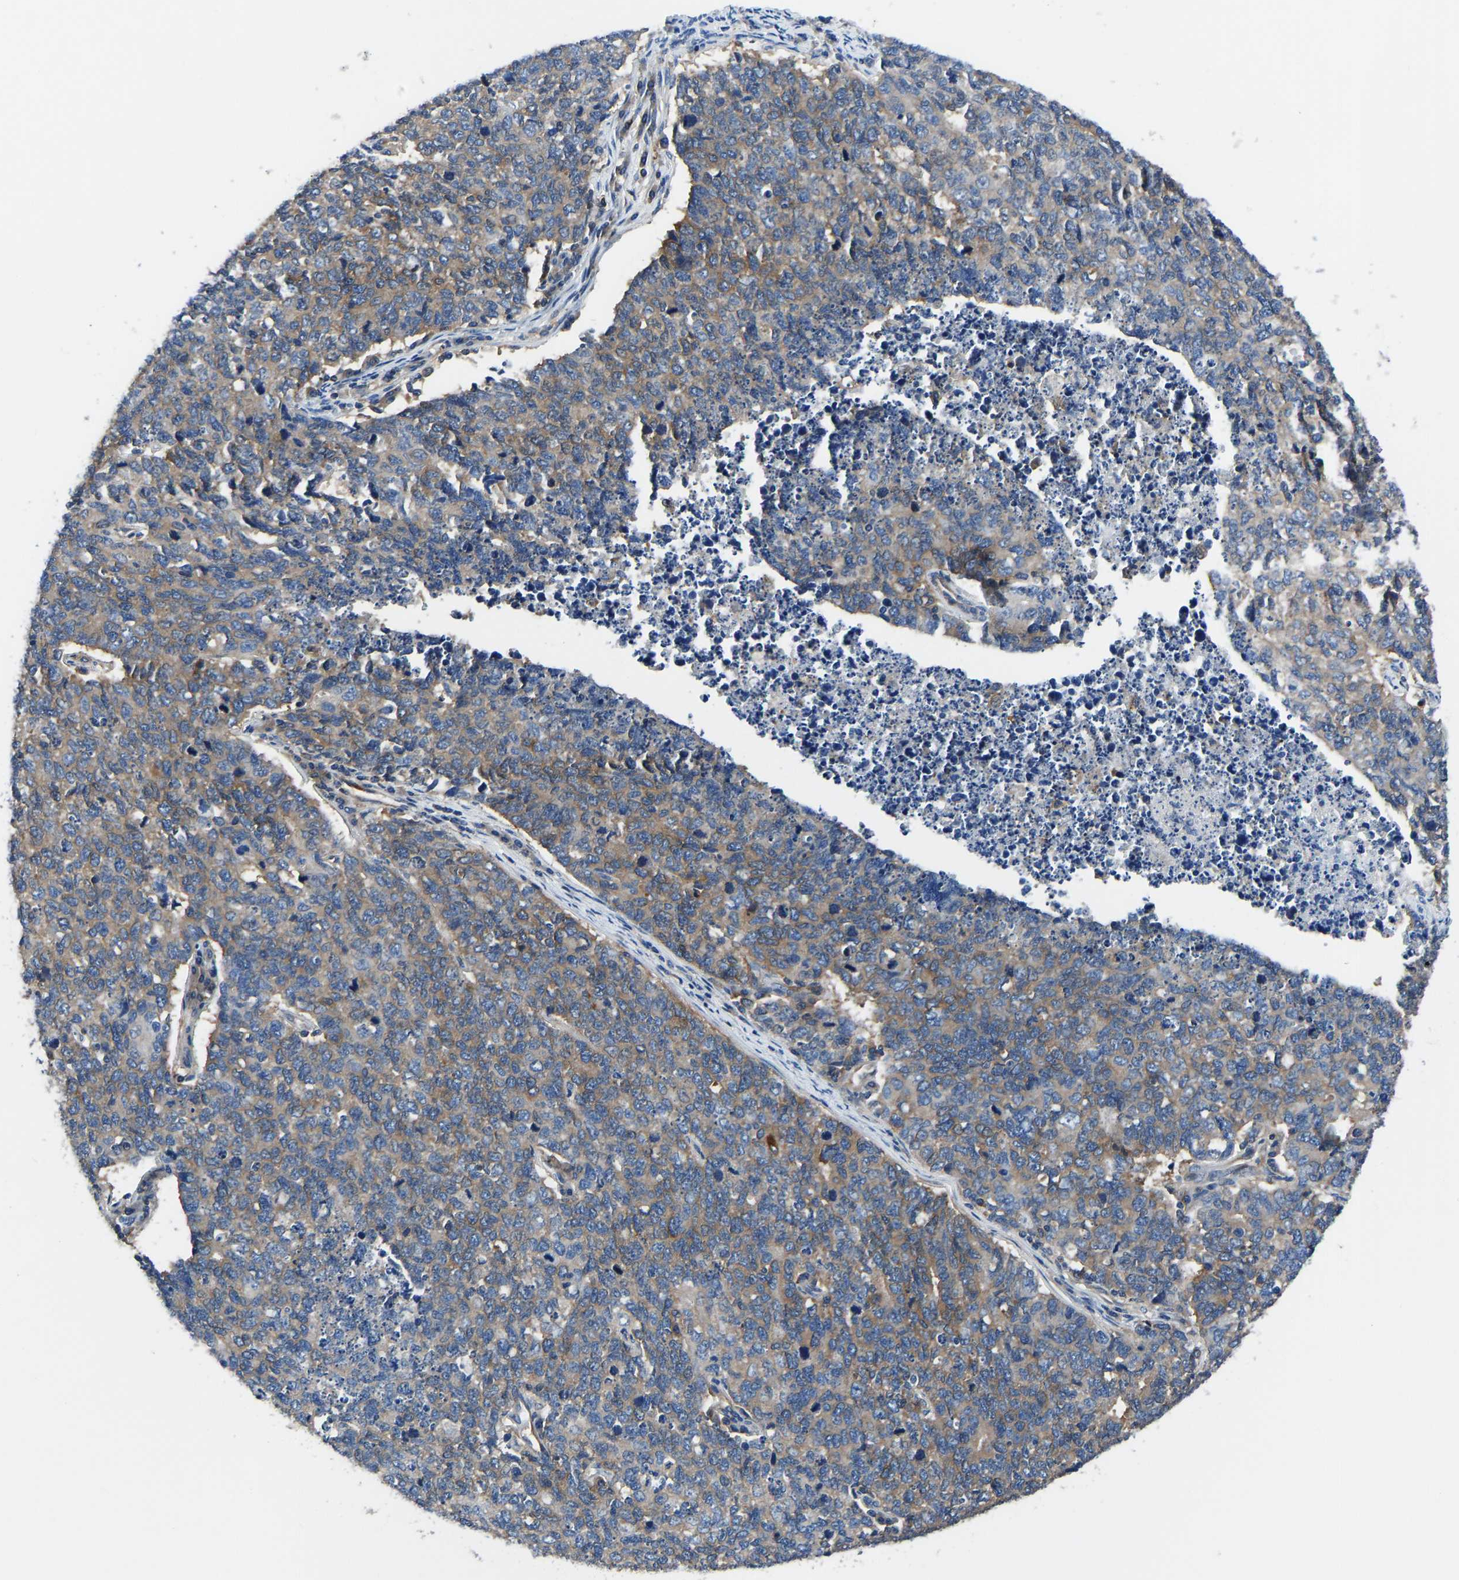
{"staining": {"intensity": "weak", "quantity": ">75%", "location": "cytoplasmic/membranous"}, "tissue": "cervical cancer", "cell_type": "Tumor cells", "image_type": "cancer", "snomed": [{"axis": "morphology", "description": "Squamous cell carcinoma, NOS"}, {"axis": "topography", "description": "Cervix"}], "caption": "A histopathology image of cervical cancer (squamous cell carcinoma) stained for a protein shows weak cytoplasmic/membranous brown staining in tumor cells.", "gene": "PRKAR1A", "patient": {"sex": "female", "age": 63}}